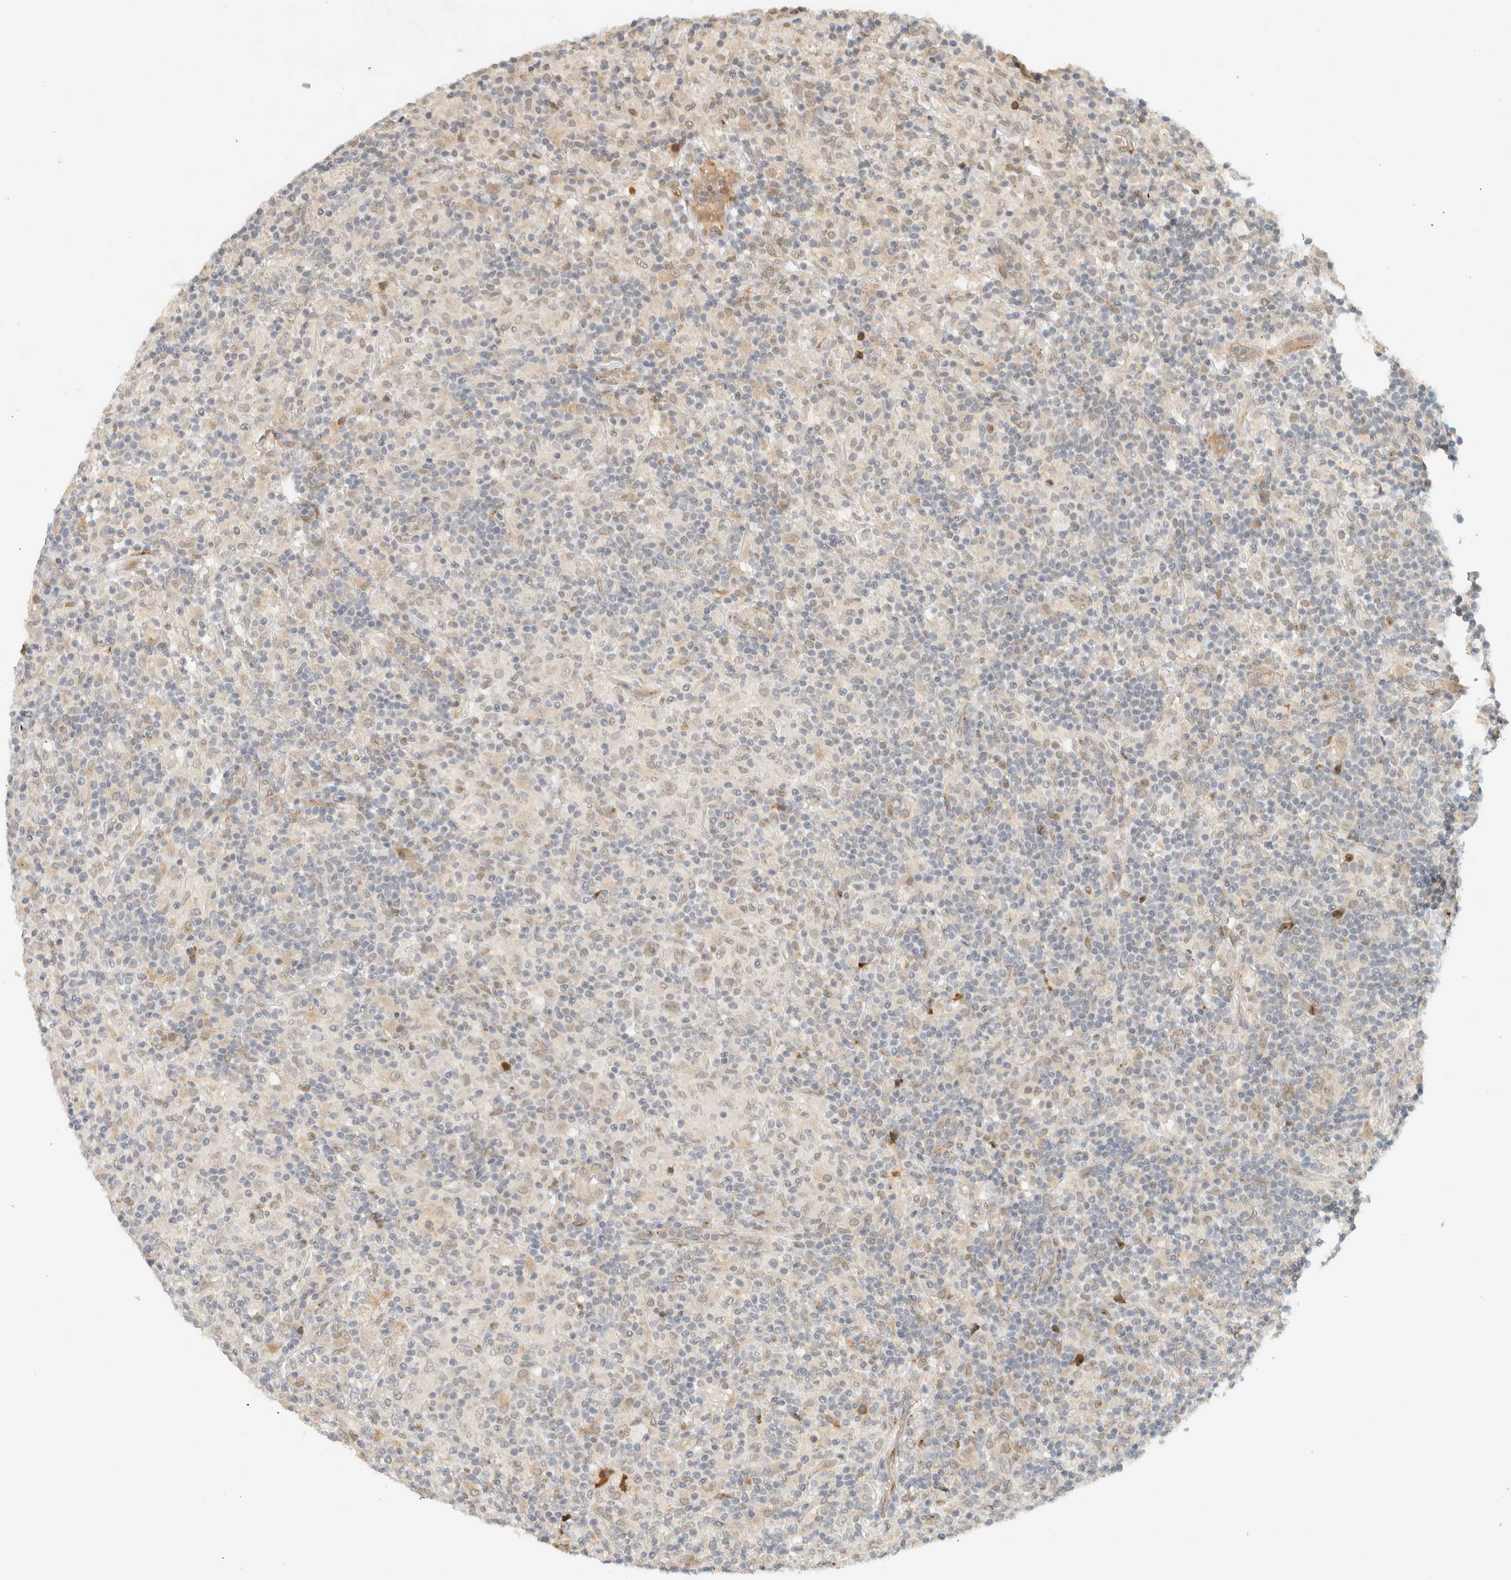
{"staining": {"intensity": "weak", "quantity": "<25%", "location": "nuclear"}, "tissue": "lymphoma", "cell_type": "Tumor cells", "image_type": "cancer", "snomed": [{"axis": "morphology", "description": "Hodgkin's disease, NOS"}, {"axis": "topography", "description": "Lymph node"}], "caption": "IHC histopathology image of Hodgkin's disease stained for a protein (brown), which exhibits no staining in tumor cells.", "gene": "ITPRID1", "patient": {"sex": "male", "age": 70}}